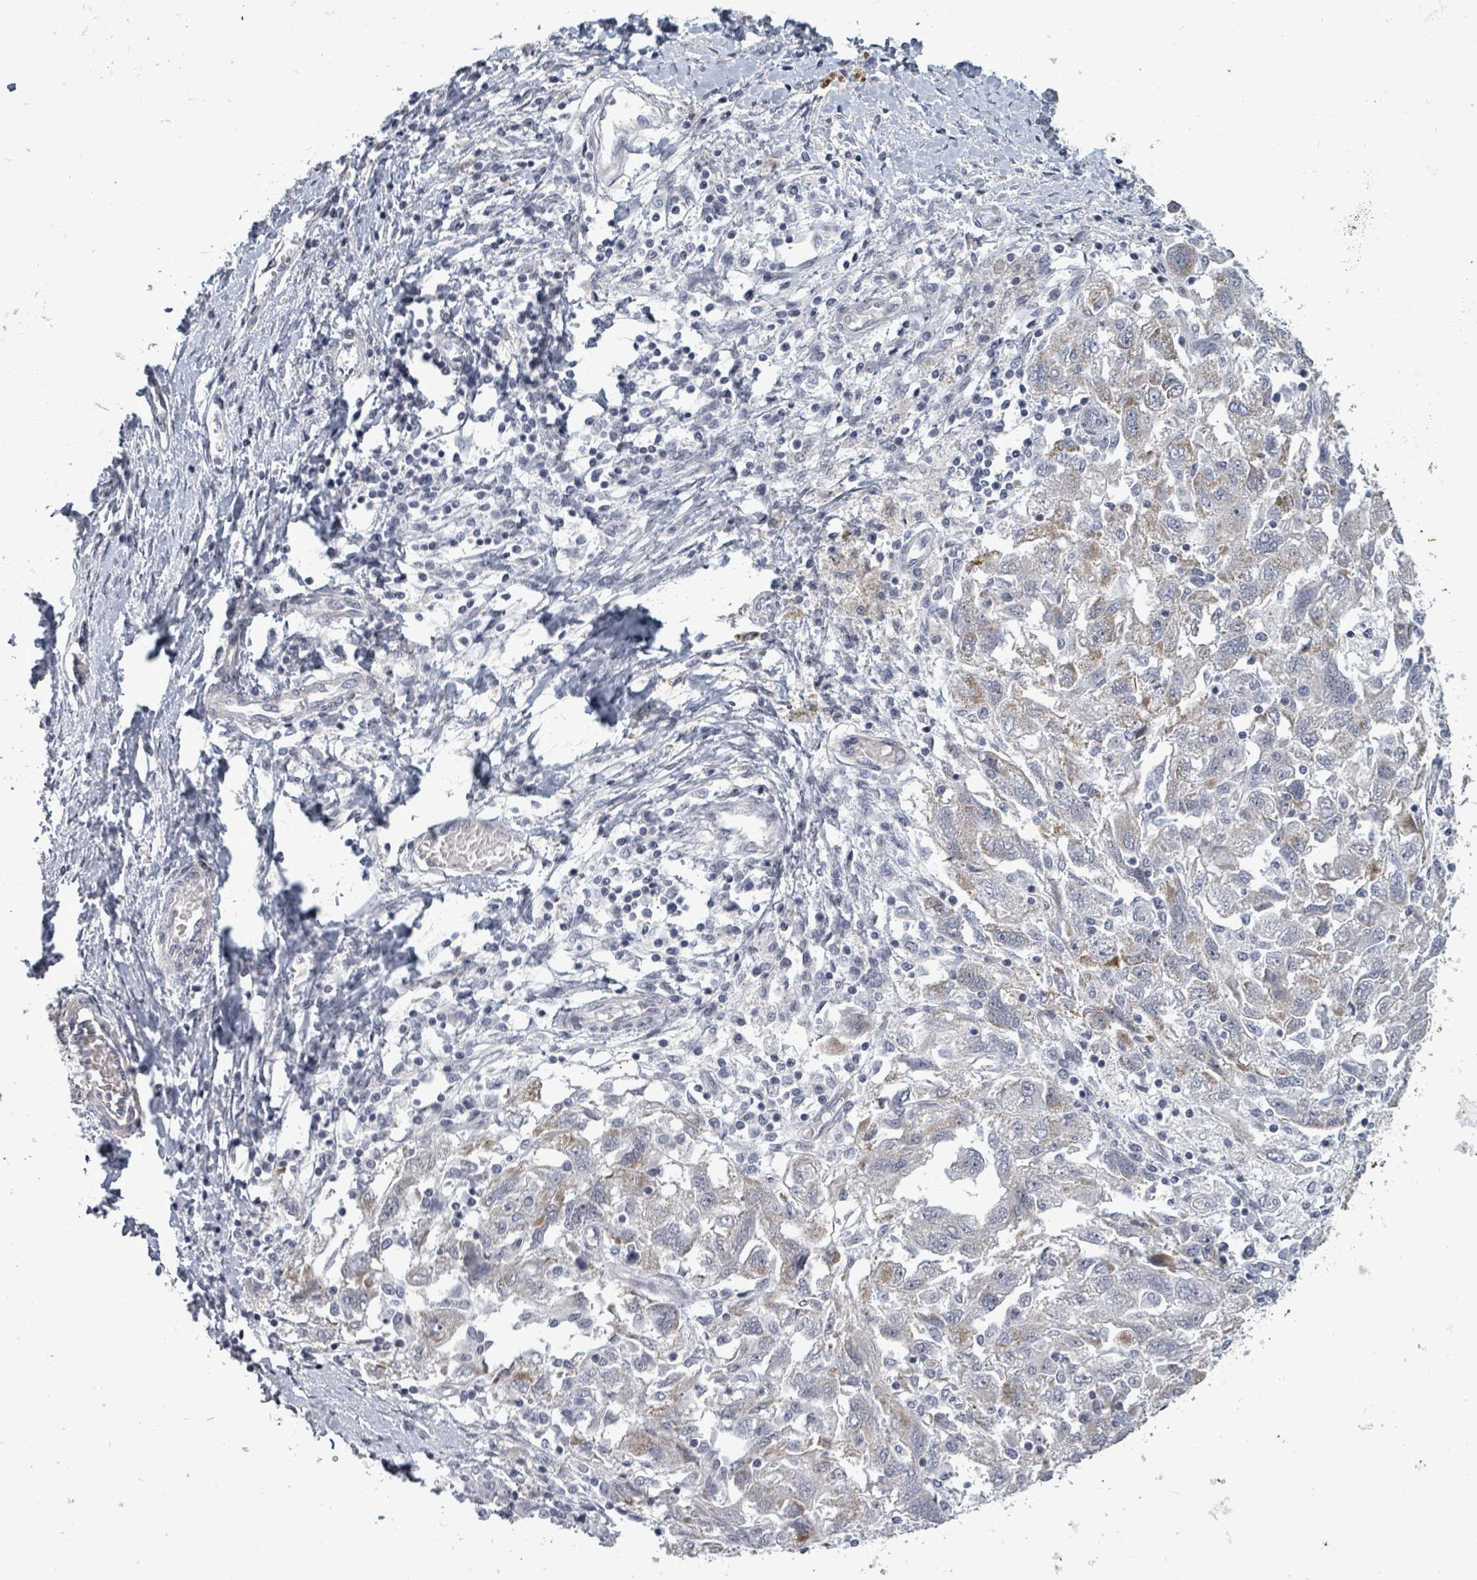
{"staining": {"intensity": "weak", "quantity": "<25%", "location": "cytoplasmic/membranous"}, "tissue": "ovarian cancer", "cell_type": "Tumor cells", "image_type": "cancer", "snomed": [{"axis": "morphology", "description": "Carcinoma, NOS"}, {"axis": "morphology", "description": "Cystadenocarcinoma, serous, NOS"}, {"axis": "topography", "description": "Ovary"}], "caption": "Human ovarian cancer stained for a protein using immunohistochemistry exhibits no positivity in tumor cells.", "gene": "PTPN20", "patient": {"sex": "female", "age": 69}}